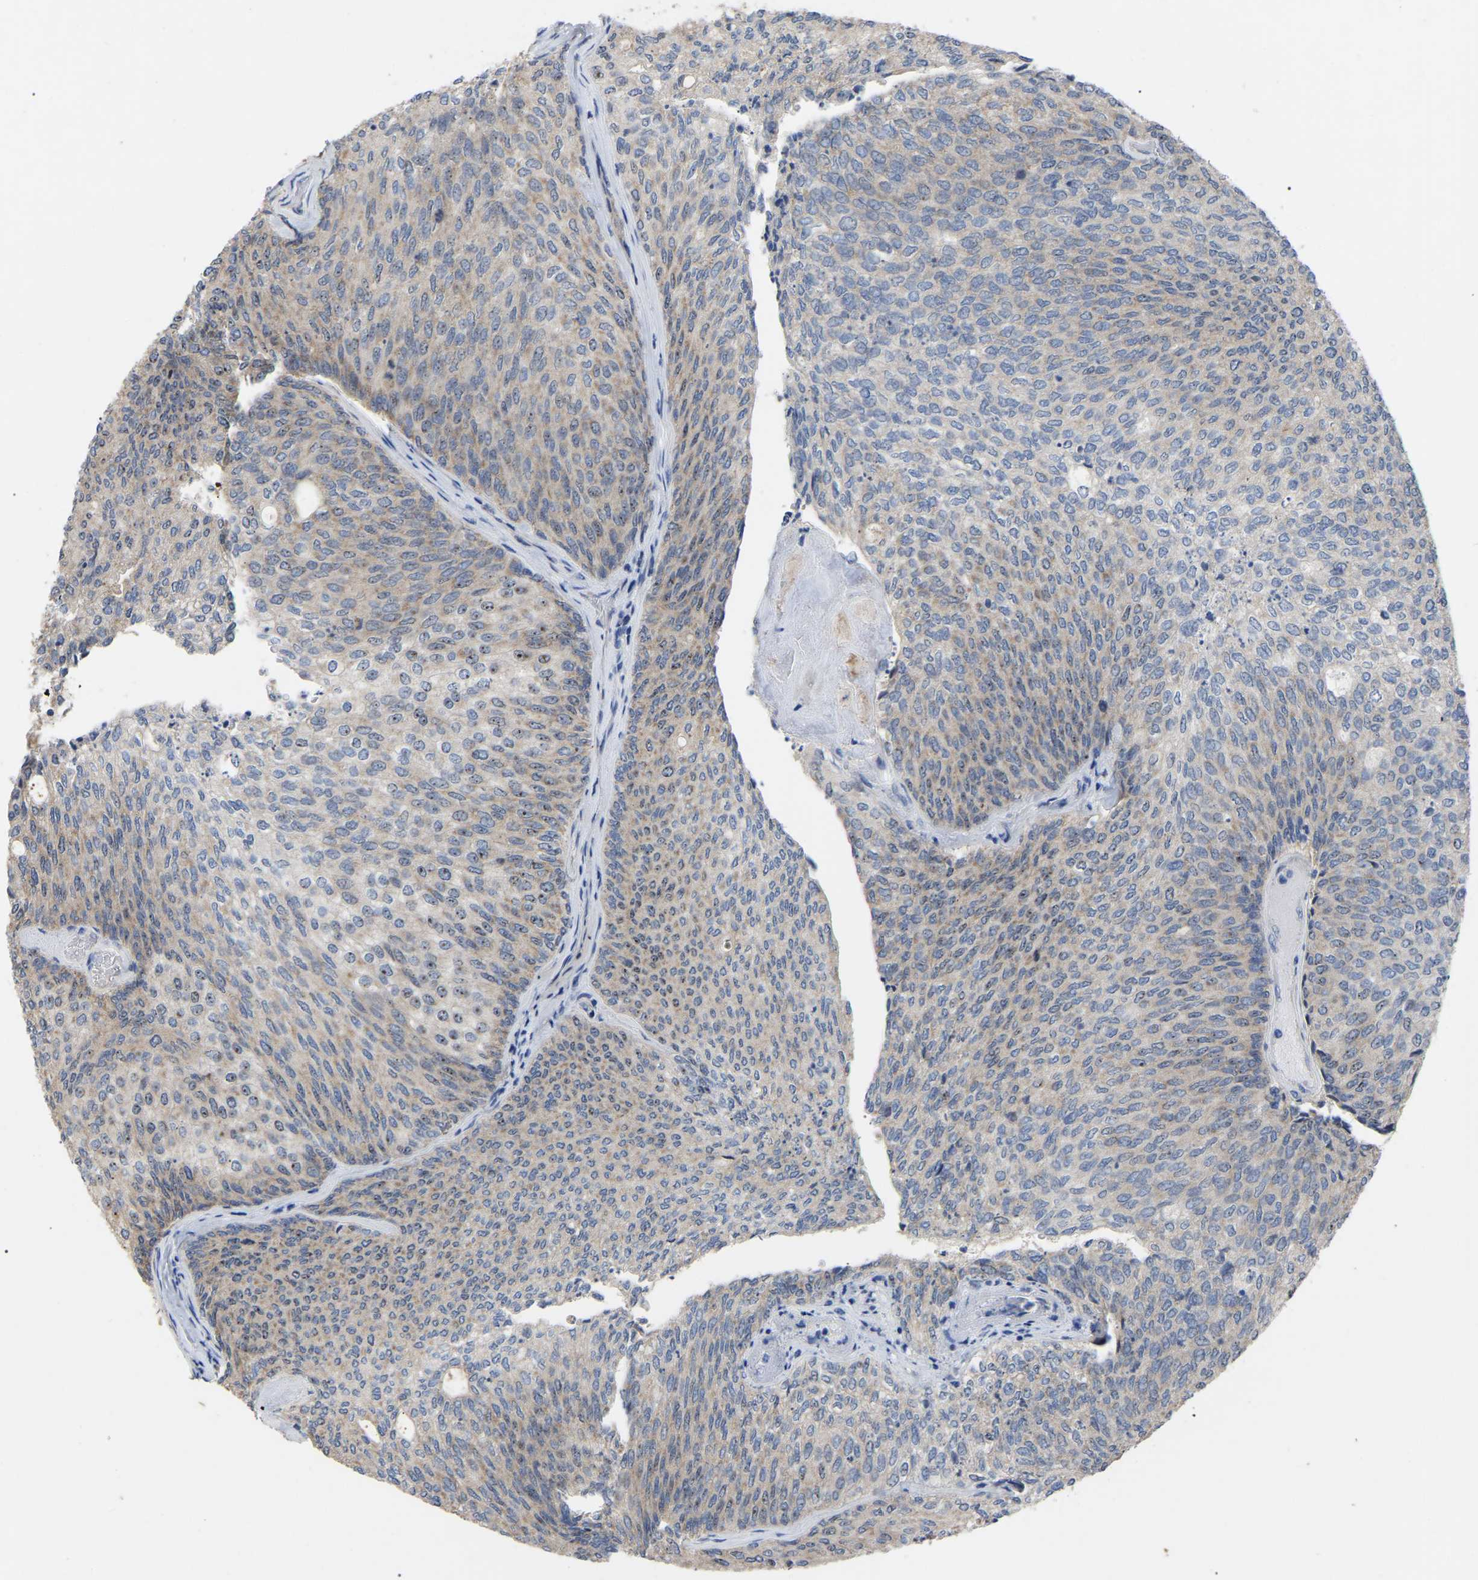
{"staining": {"intensity": "weak", "quantity": ">75%", "location": "cytoplasmic/membranous,nuclear"}, "tissue": "urothelial cancer", "cell_type": "Tumor cells", "image_type": "cancer", "snomed": [{"axis": "morphology", "description": "Urothelial carcinoma, Low grade"}, {"axis": "topography", "description": "Urinary bladder"}], "caption": "Urothelial carcinoma (low-grade) stained with a brown dye exhibits weak cytoplasmic/membranous and nuclear positive positivity in about >75% of tumor cells.", "gene": "NOP53", "patient": {"sex": "female", "age": 79}}